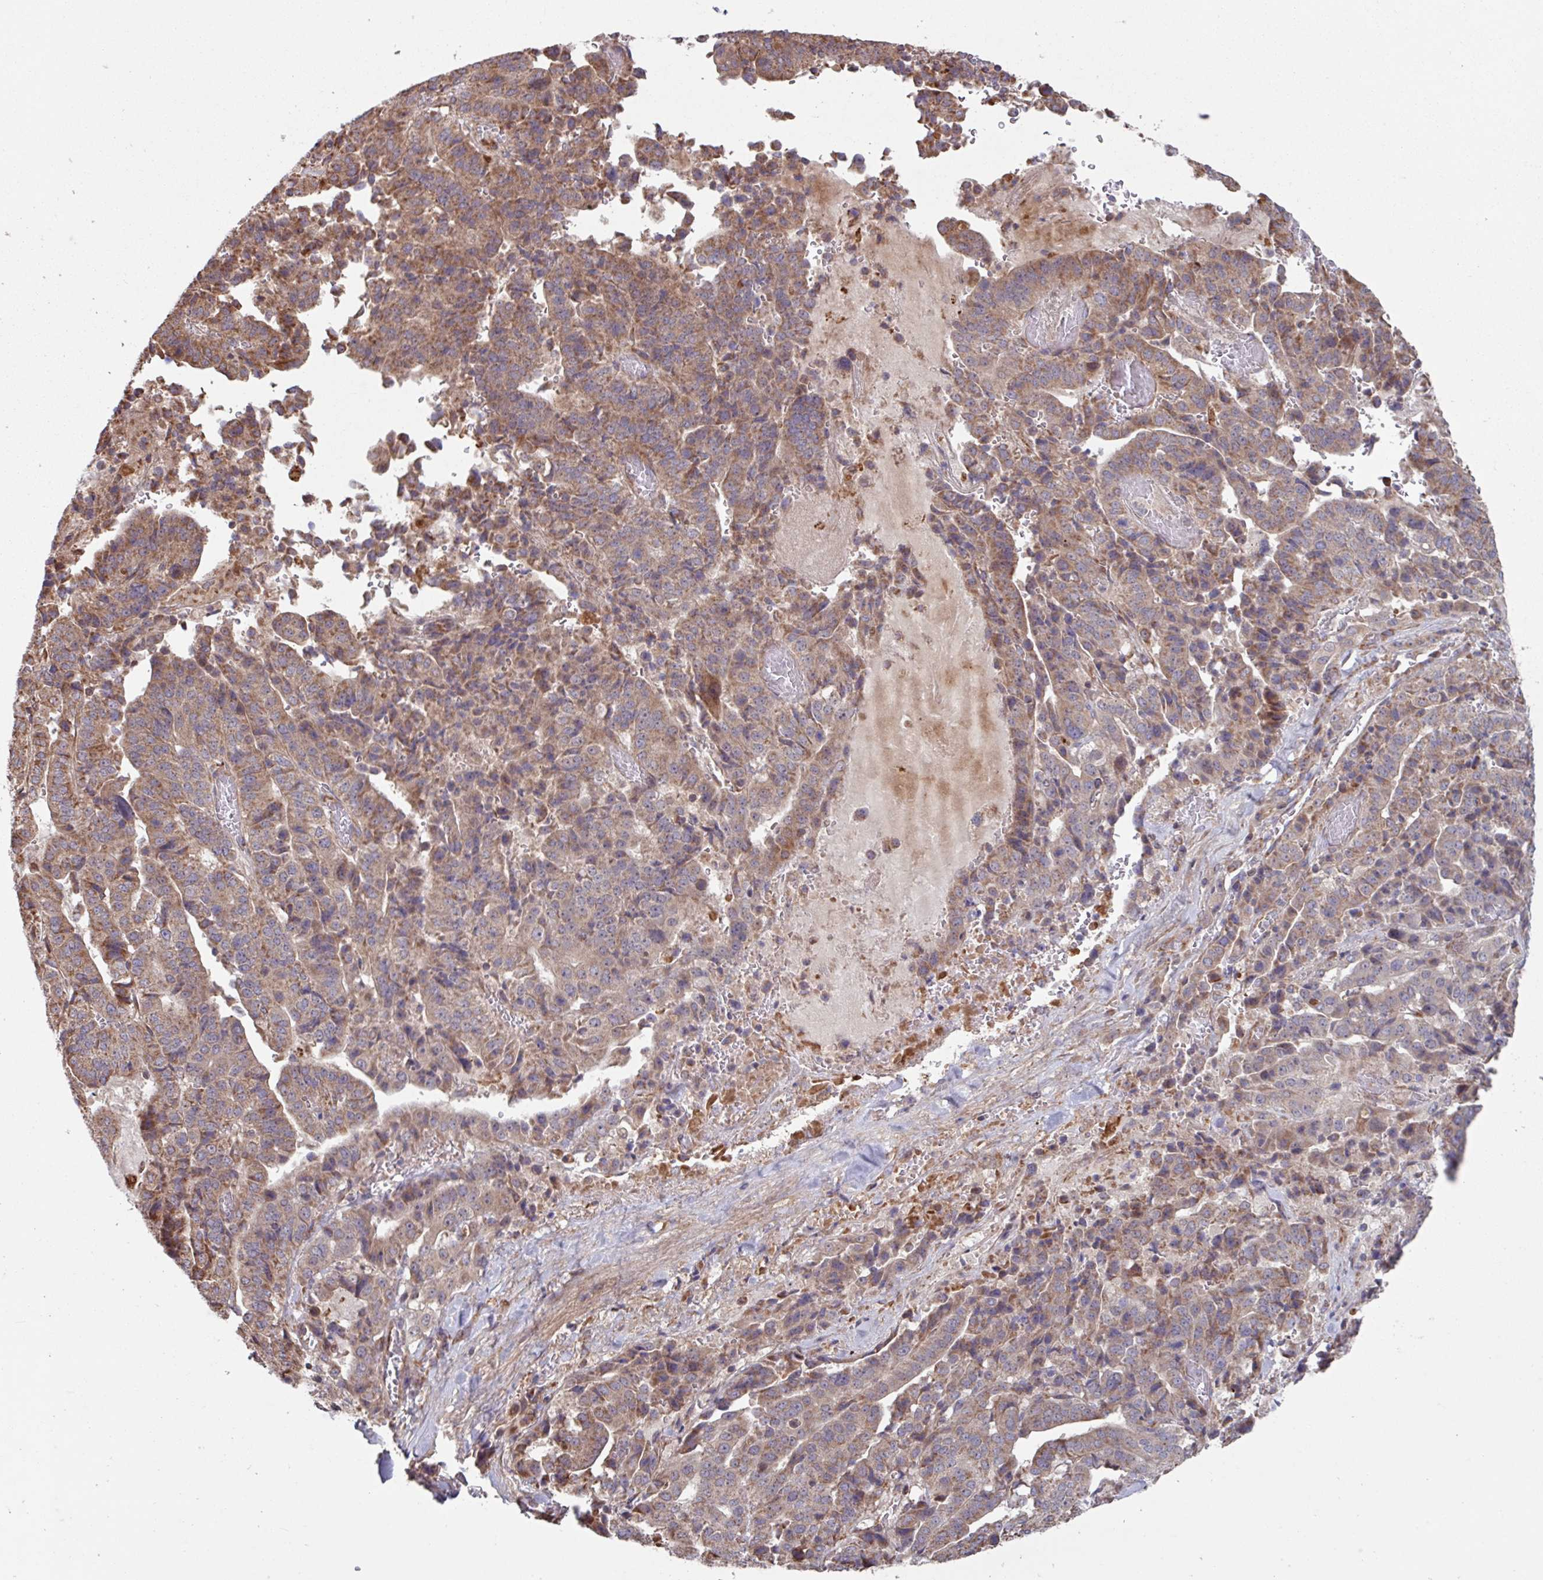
{"staining": {"intensity": "moderate", "quantity": ">75%", "location": "cytoplasmic/membranous"}, "tissue": "stomach cancer", "cell_type": "Tumor cells", "image_type": "cancer", "snomed": [{"axis": "morphology", "description": "Adenocarcinoma, NOS"}, {"axis": "topography", "description": "Stomach"}], "caption": "This micrograph displays IHC staining of human stomach cancer (adenocarcinoma), with medium moderate cytoplasmic/membranous expression in approximately >75% of tumor cells.", "gene": "COX7C", "patient": {"sex": "male", "age": 48}}